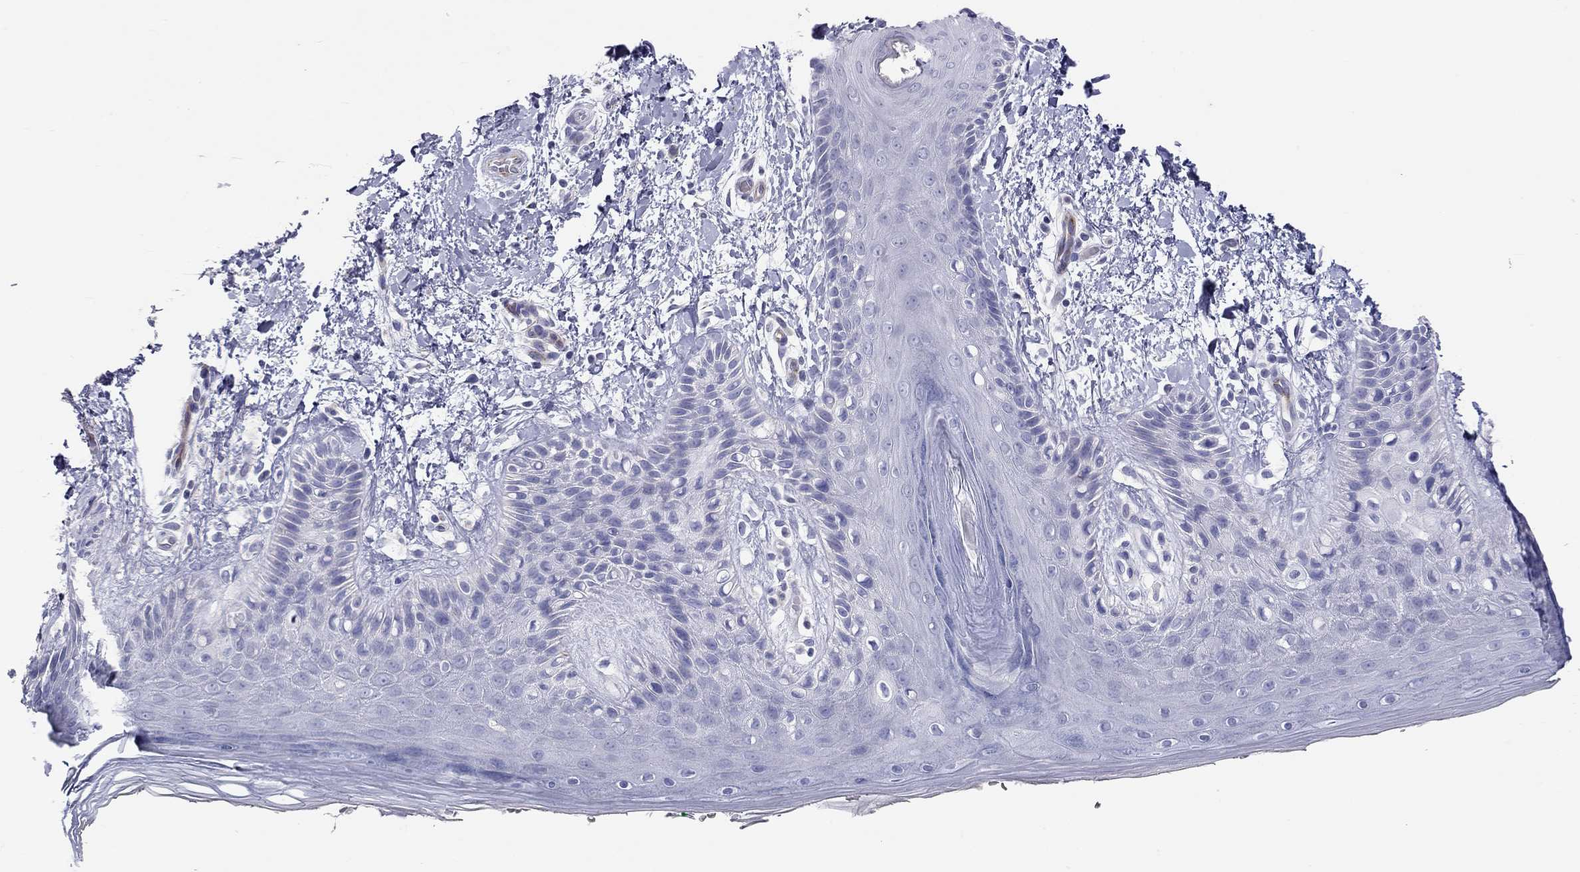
{"staining": {"intensity": "negative", "quantity": "none", "location": "none"}, "tissue": "skin", "cell_type": "Epidermal cells", "image_type": "normal", "snomed": [{"axis": "morphology", "description": "Normal tissue, NOS"}, {"axis": "topography", "description": "Anal"}], "caption": "This photomicrograph is of unremarkable skin stained with immunohistochemistry to label a protein in brown with the nuclei are counter-stained blue. There is no expression in epidermal cells.", "gene": "PCDHGC5", "patient": {"sex": "male", "age": 36}}